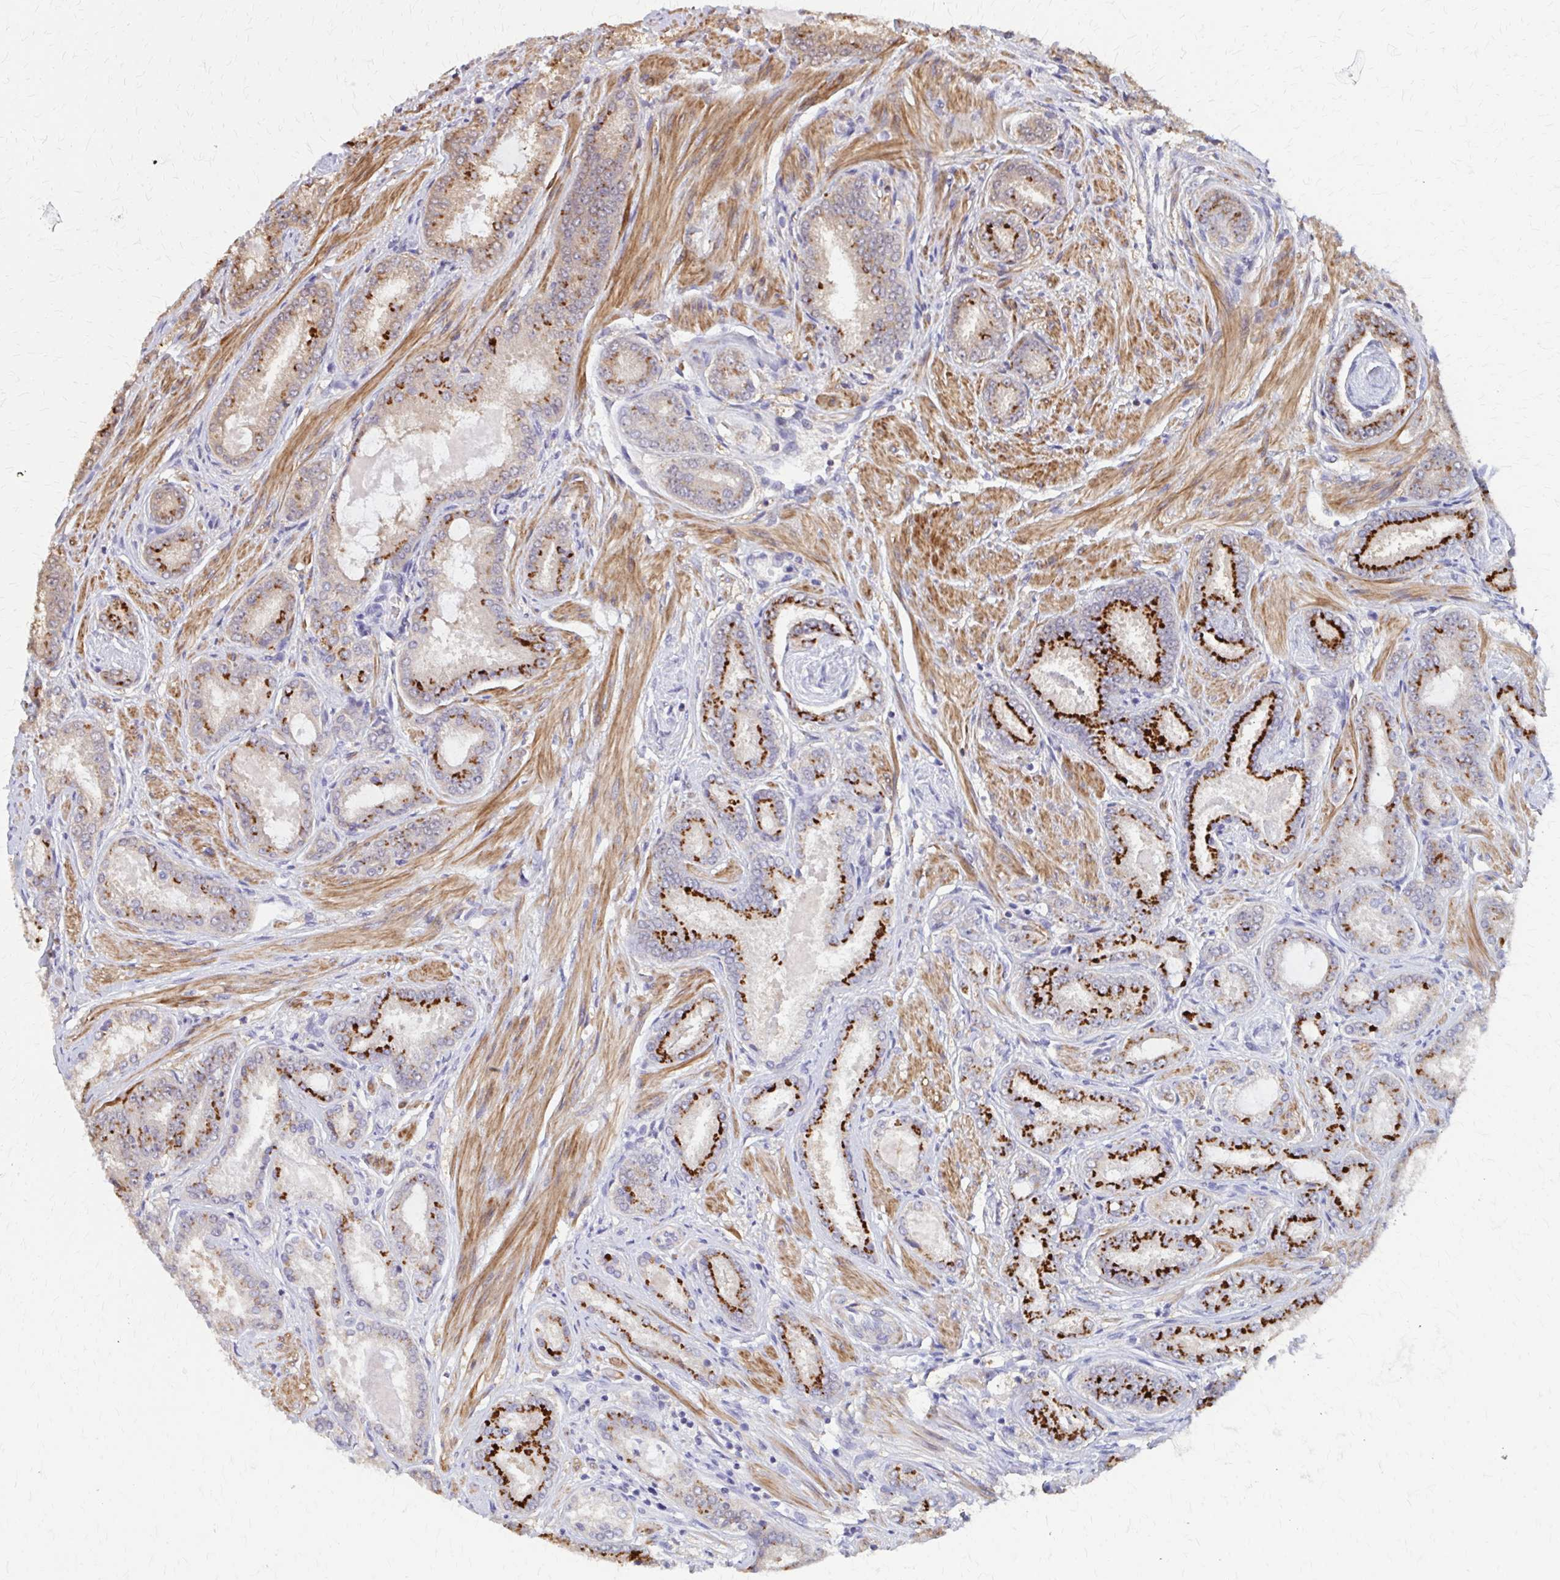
{"staining": {"intensity": "strong", "quantity": "25%-75%", "location": "cytoplasmic/membranous"}, "tissue": "prostate cancer", "cell_type": "Tumor cells", "image_type": "cancer", "snomed": [{"axis": "morphology", "description": "Adenocarcinoma, High grade"}, {"axis": "topography", "description": "Prostate"}], "caption": "There is high levels of strong cytoplasmic/membranous staining in tumor cells of prostate cancer, as demonstrated by immunohistochemical staining (brown color).", "gene": "IFI44L", "patient": {"sex": "male", "age": 63}}